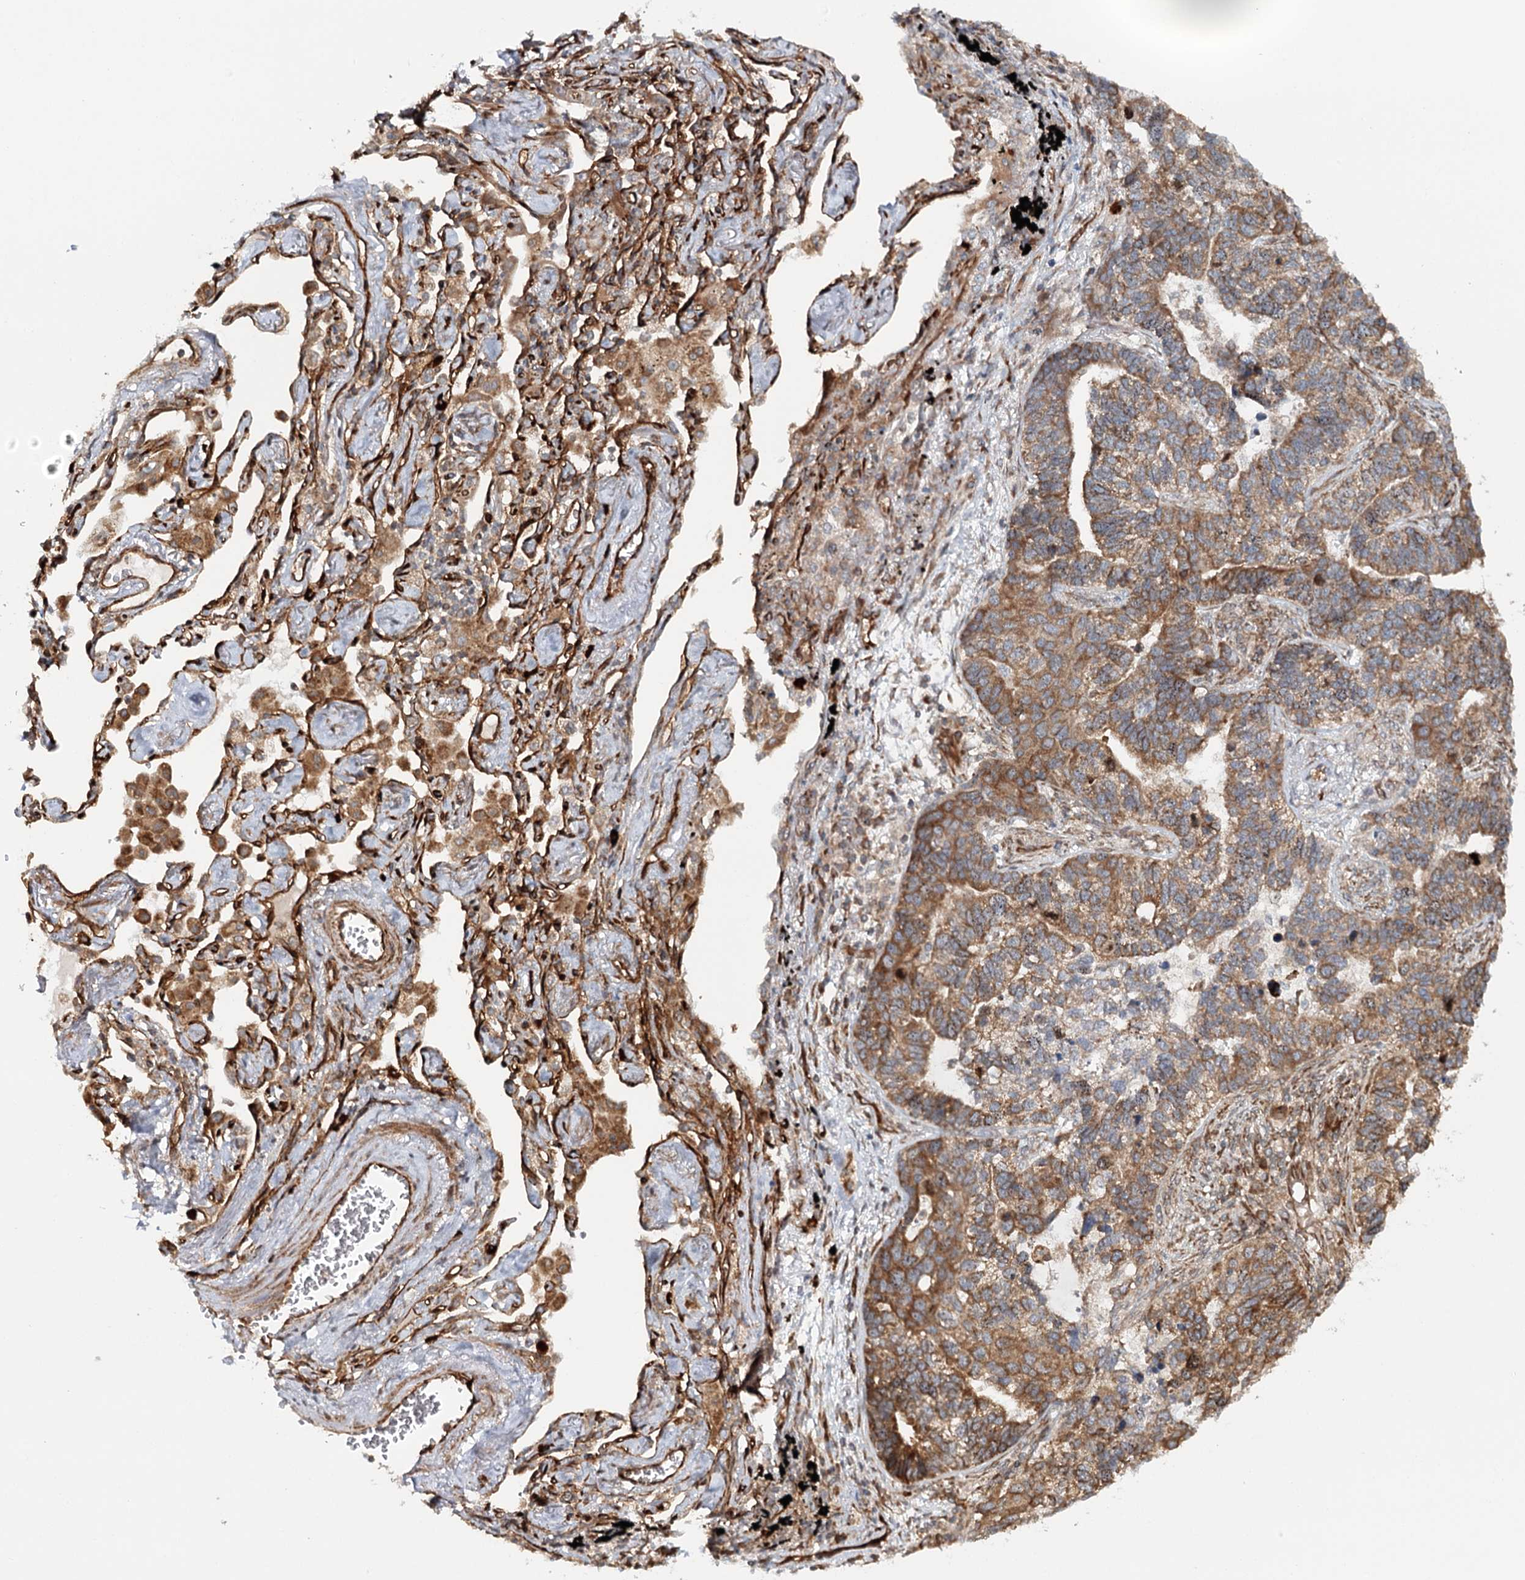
{"staining": {"intensity": "moderate", "quantity": ">75%", "location": "cytoplasmic/membranous"}, "tissue": "lung cancer", "cell_type": "Tumor cells", "image_type": "cancer", "snomed": [{"axis": "morphology", "description": "Adenocarcinoma, NOS"}, {"axis": "topography", "description": "Lung"}], "caption": "Immunohistochemical staining of lung adenocarcinoma demonstrates moderate cytoplasmic/membranous protein staining in about >75% of tumor cells. The protein is stained brown, and the nuclei are stained in blue (DAB (3,3'-diaminobenzidine) IHC with brightfield microscopy, high magnification).", "gene": "MKNK1", "patient": {"sex": "male", "age": 67}}